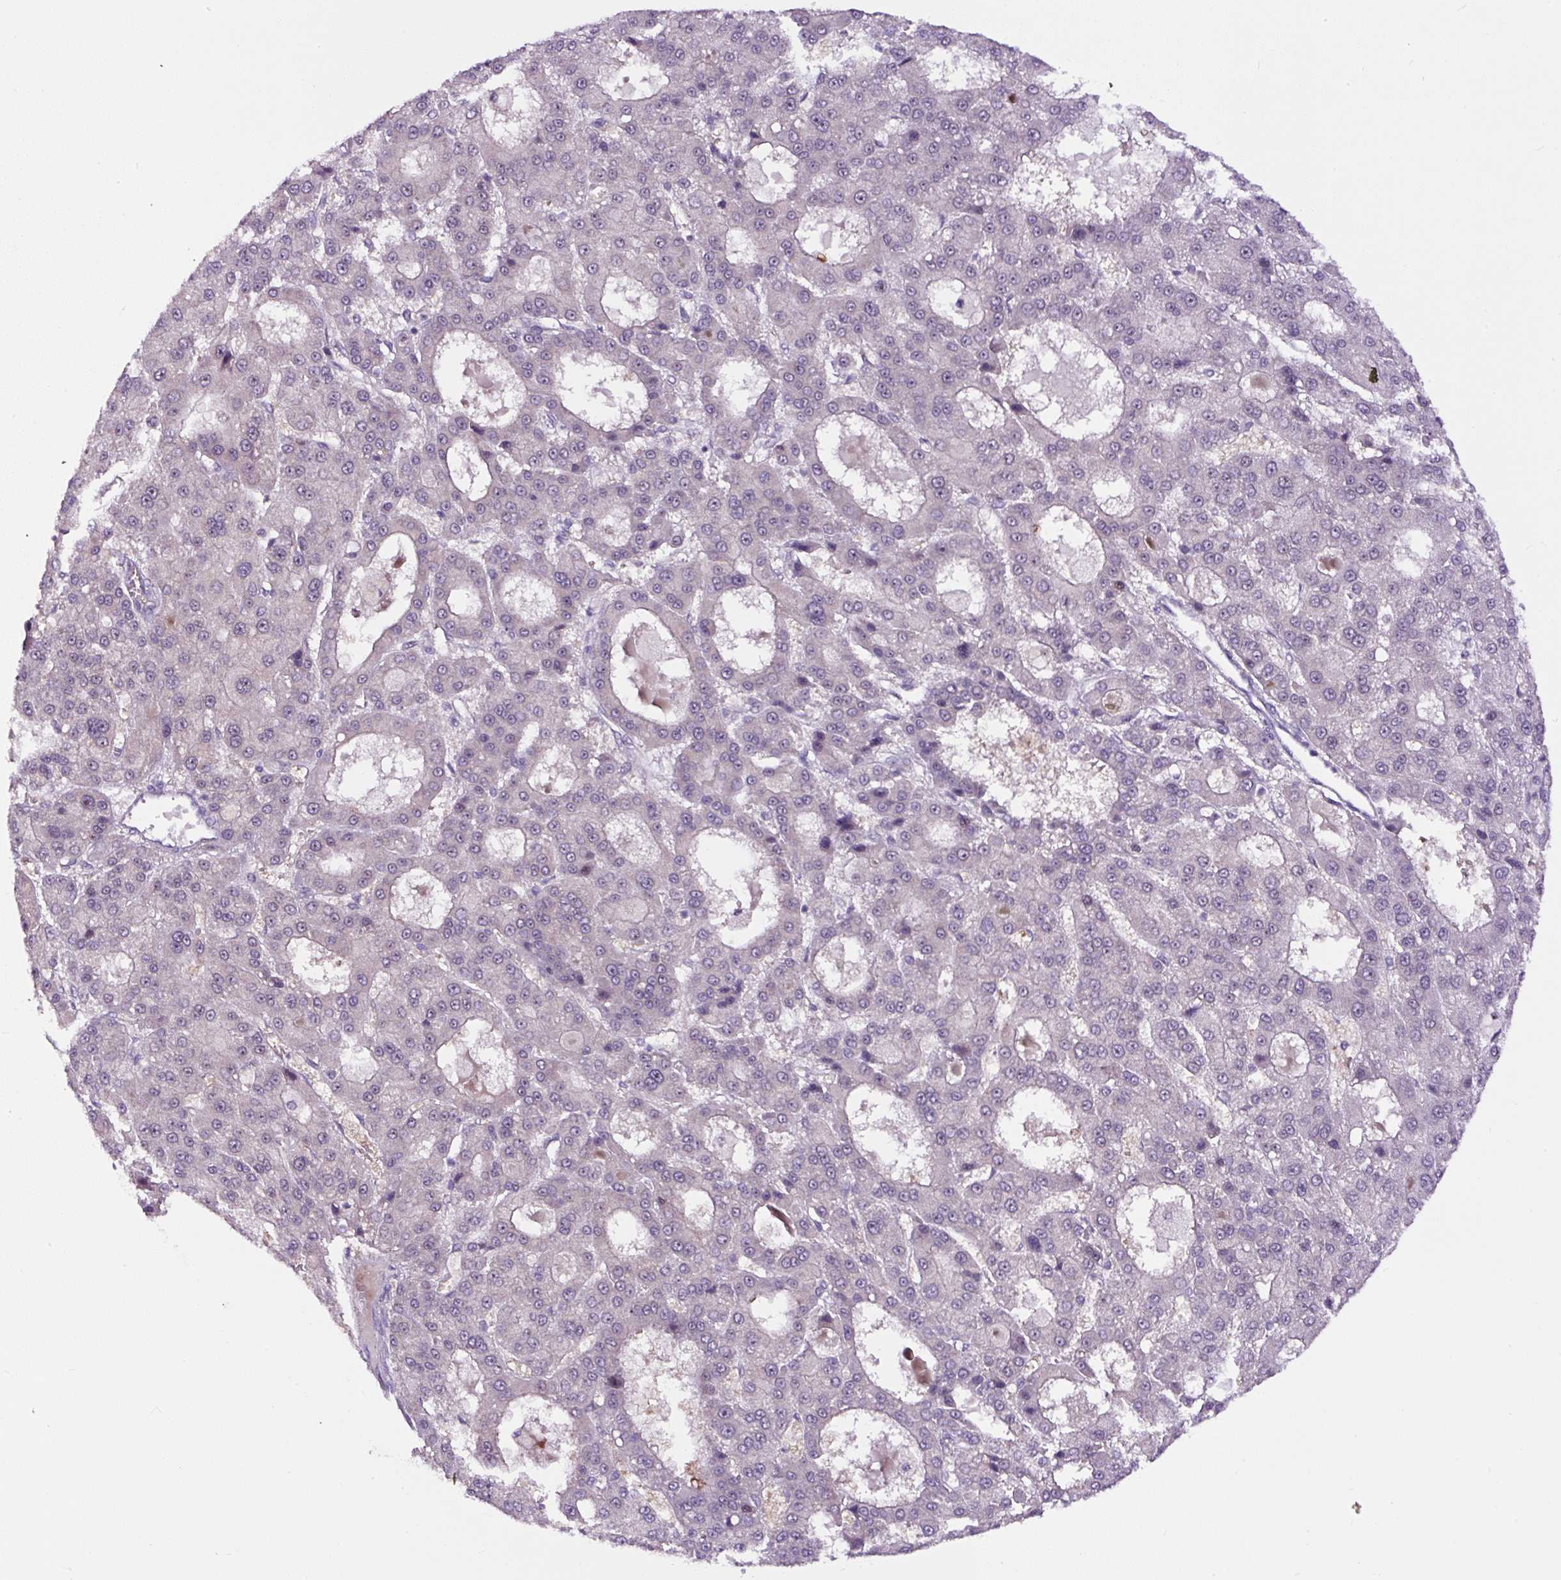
{"staining": {"intensity": "negative", "quantity": "none", "location": "none"}, "tissue": "liver cancer", "cell_type": "Tumor cells", "image_type": "cancer", "snomed": [{"axis": "morphology", "description": "Carcinoma, Hepatocellular, NOS"}, {"axis": "topography", "description": "Liver"}], "caption": "Tumor cells are negative for brown protein staining in liver cancer.", "gene": "NOM1", "patient": {"sex": "male", "age": 70}}